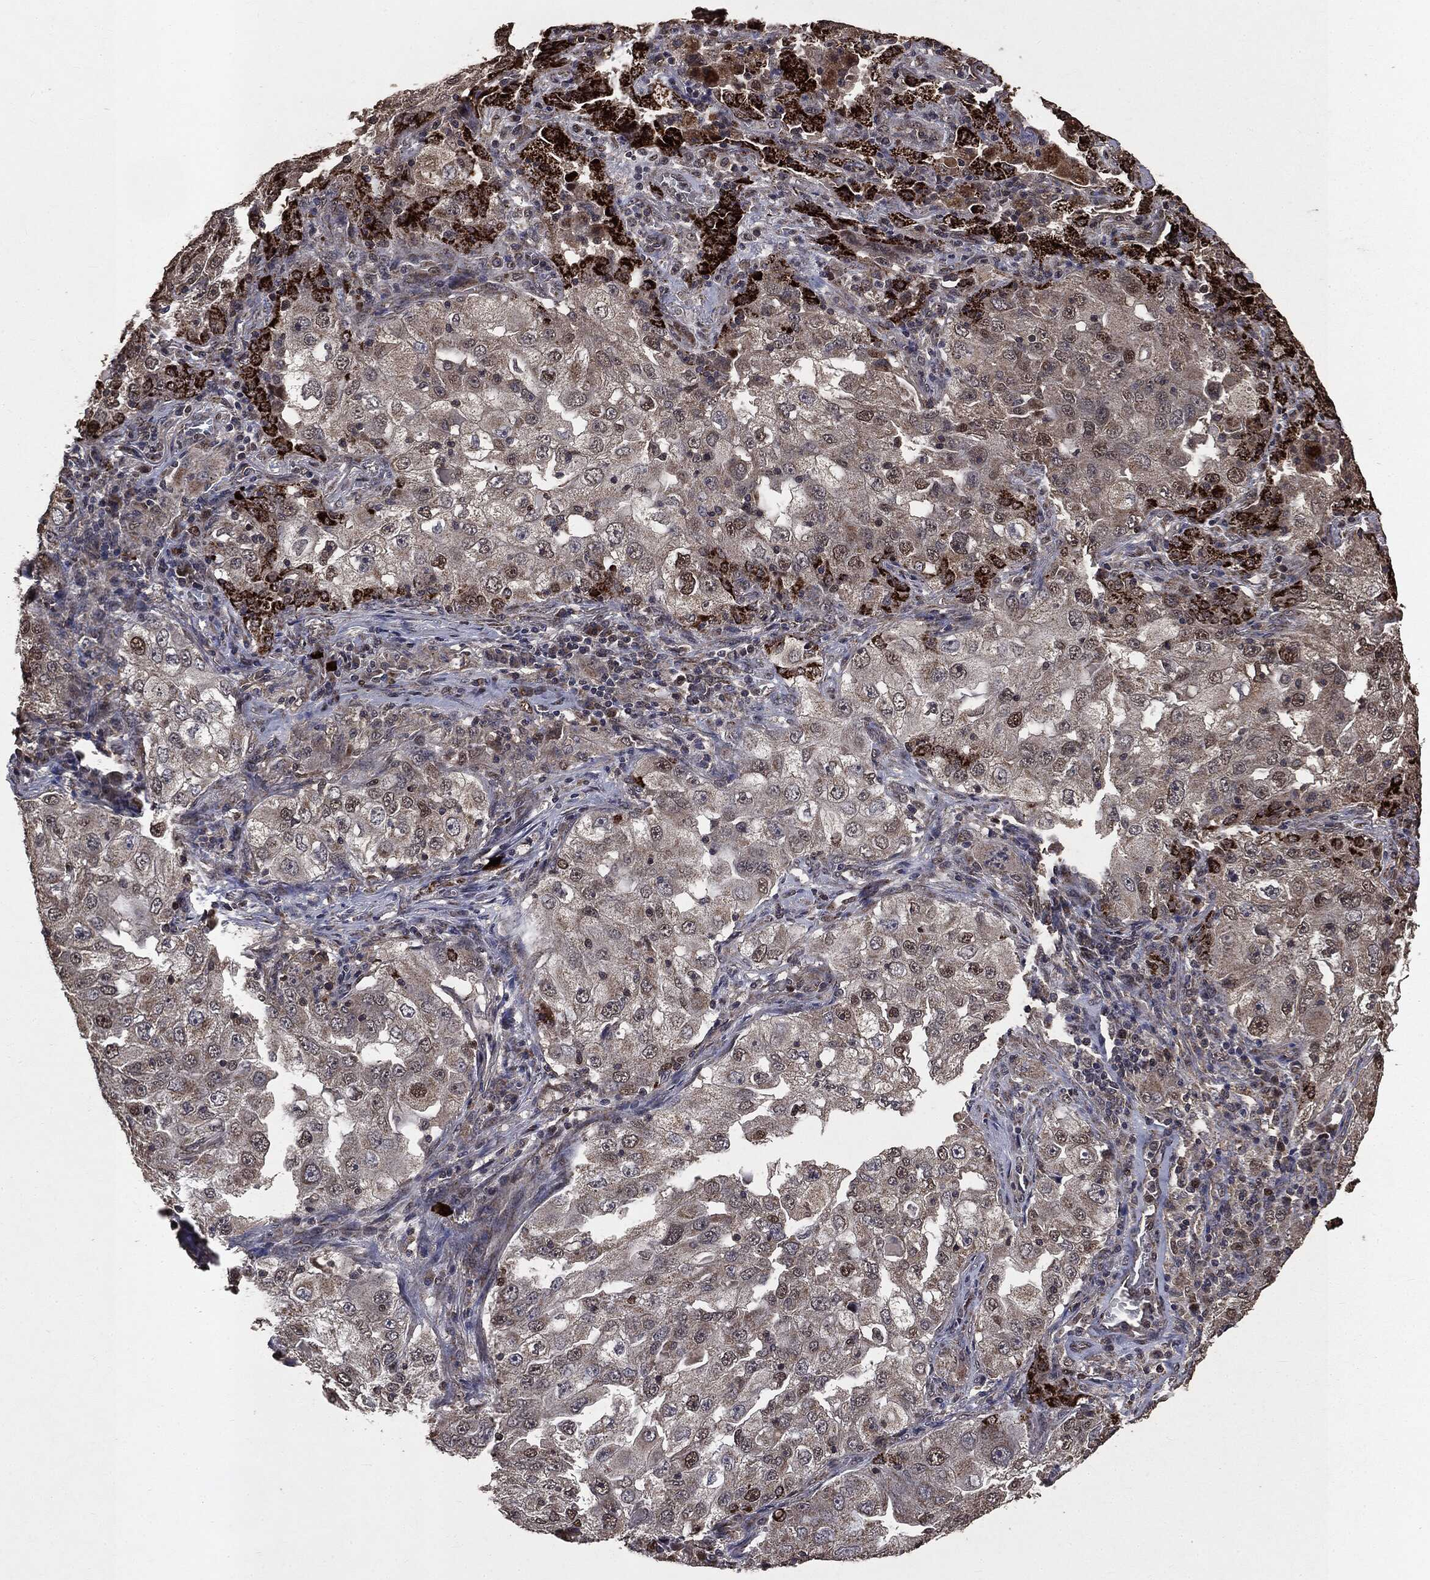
{"staining": {"intensity": "moderate", "quantity": "<25%", "location": "nuclear"}, "tissue": "lung cancer", "cell_type": "Tumor cells", "image_type": "cancer", "snomed": [{"axis": "morphology", "description": "Adenocarcinoma, NOS"}, {"axis": "topography", "description": "Lung"}], "caption": "A micrograph of human lung adenocarcinoma stained for a protein exhibits moderate nuclear brown staining in tumor cells. The staining was performed using DAB (3,3'-diaminobenzidine) to visualize the protein expression in brown, while the nuclei were stained in blue with hematoxylin (Magnification: 20x).", "gene": "PPP6R2", "patient": {"sex": "female", "age": 61}}